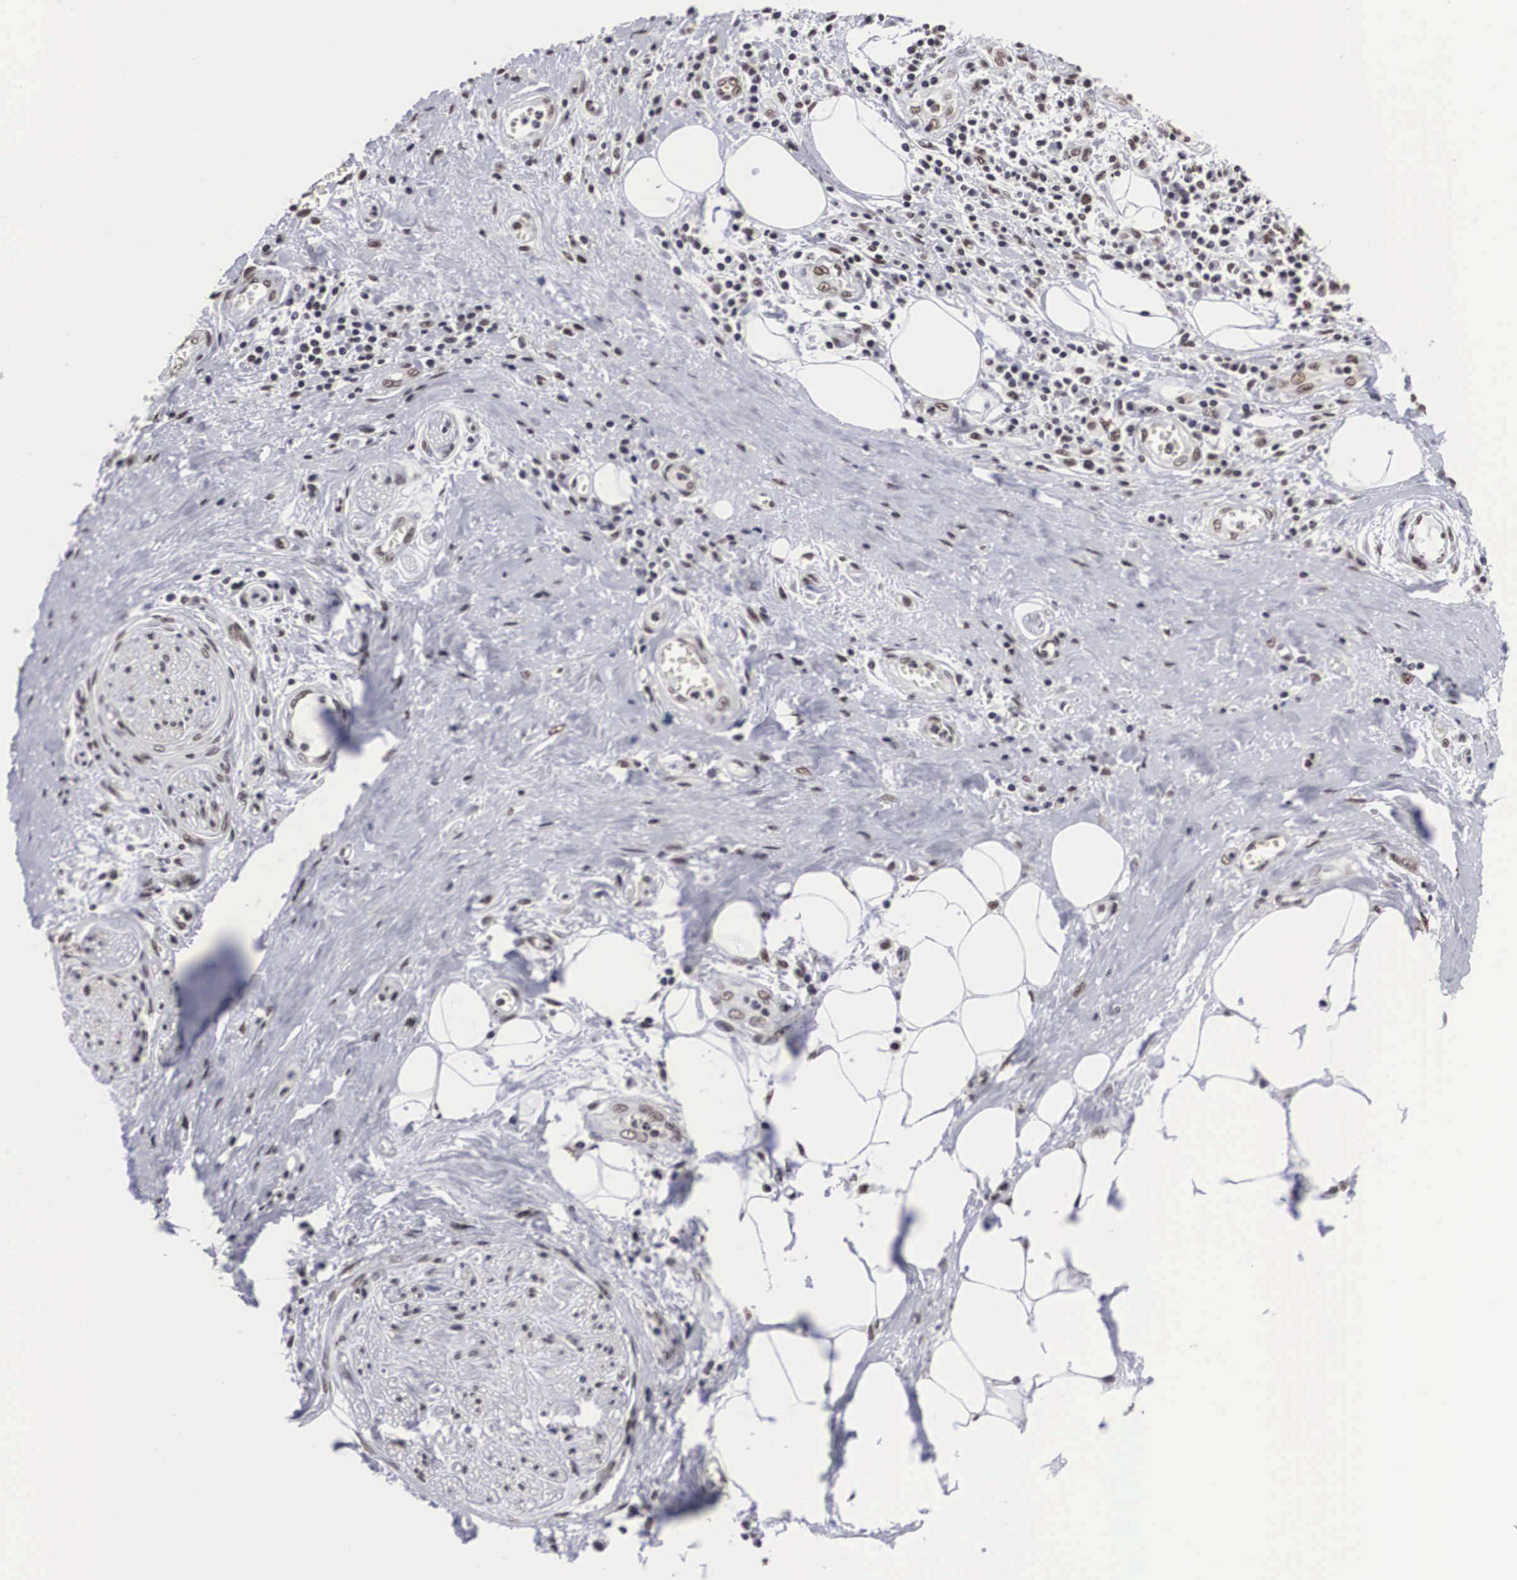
{"staining": {"intensity": "weak", "quantity": ">75%", "location": "nuclear"}, "tissue": "pancreatic cancer", "cell_type": "Tumor cells", "image_type": "cancer", "snomed": [{"axis": "morphology", "description": "Adenocarcinoma, NOS"}, {"axis": "topography", "description": "Pancreas"}], "caption": "Human adenocarcinoma (pancreatic) stained with a brown dye reveals weak nuclear positive expression in about >75% of tumor cells.", "gene": "ACIN1", "patient": {"sex": "female", "age": 70}}